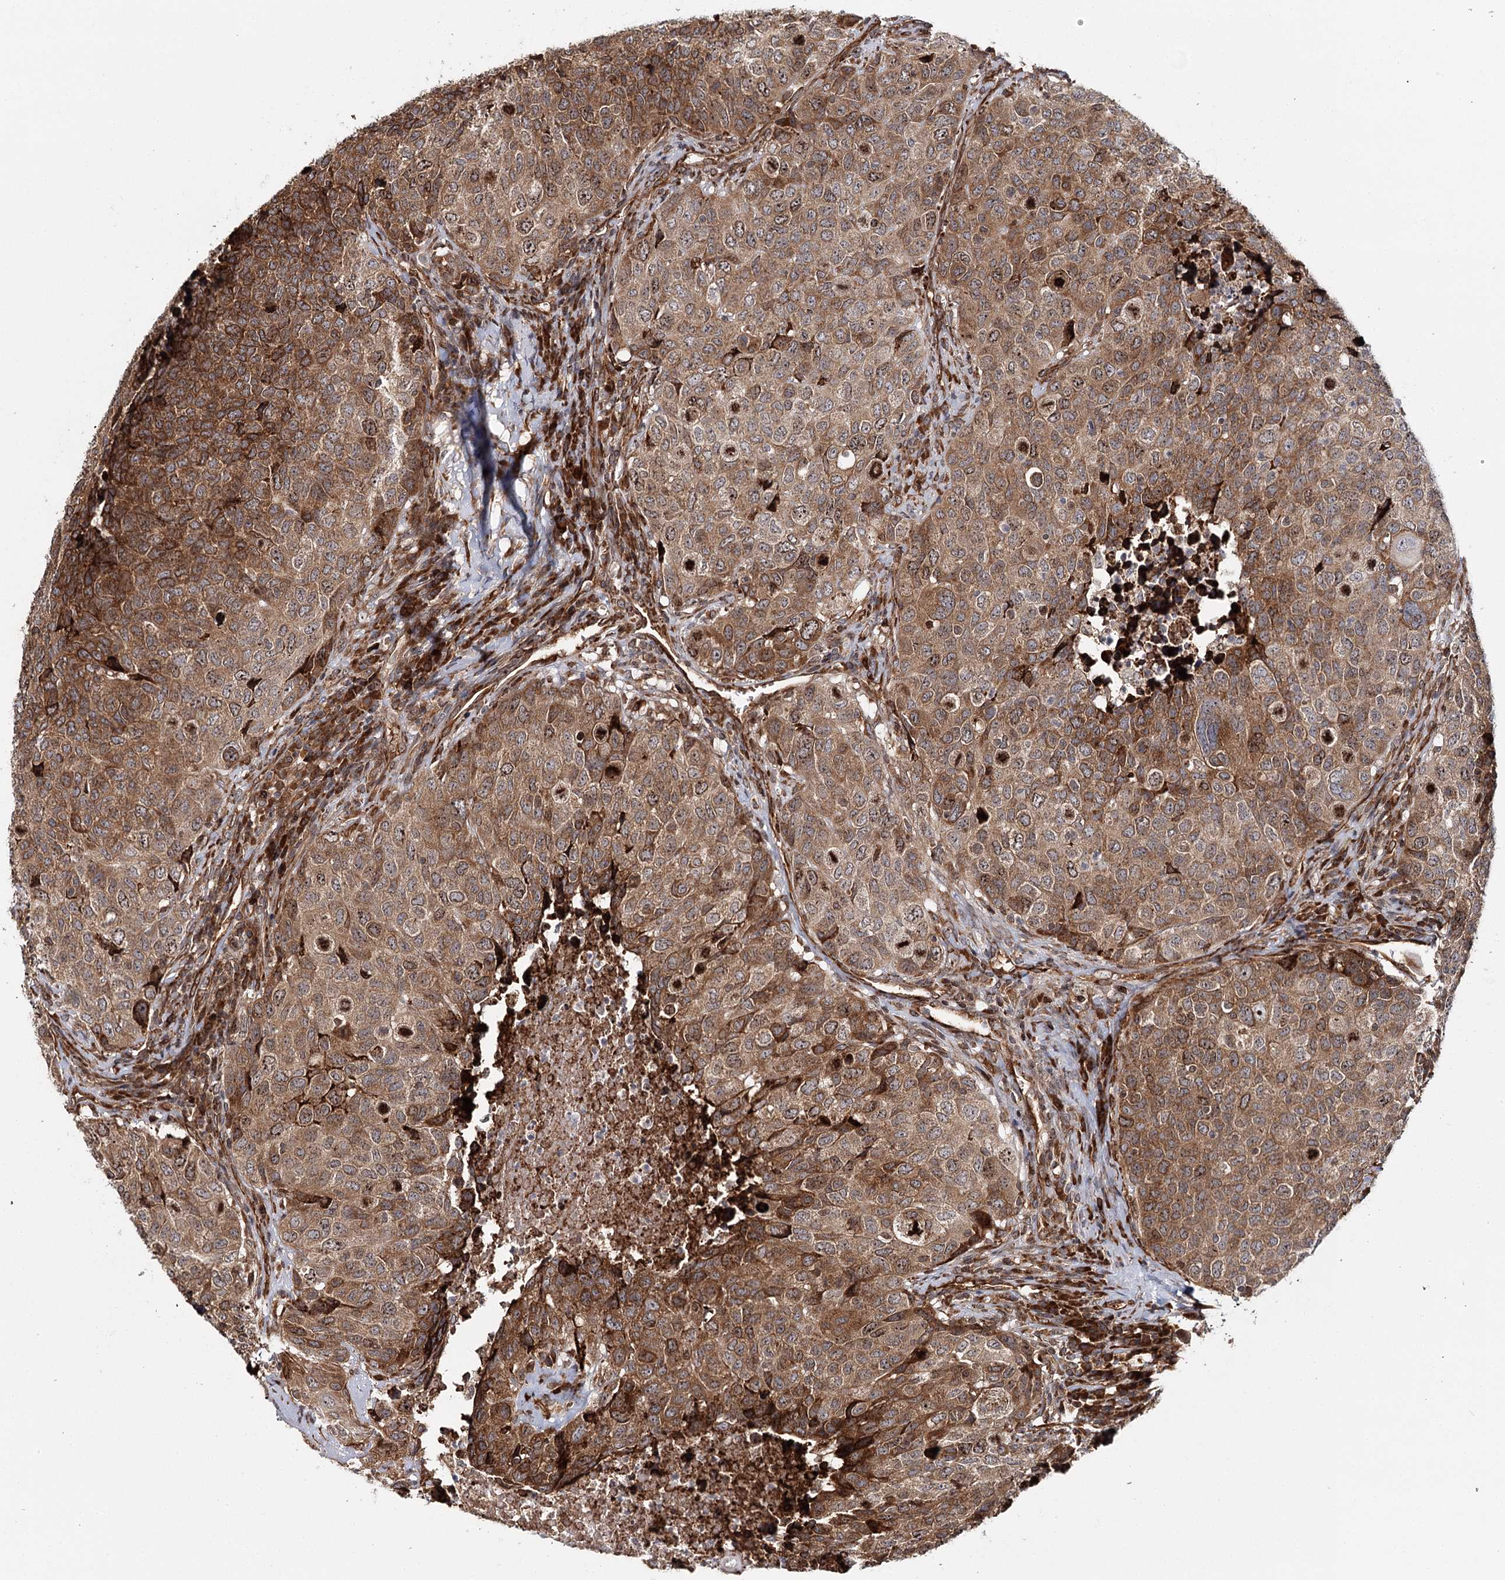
{"staining": {"intensity": "moderate", "quantity": ">75%", "location": "cytoplasmic/membranous,nuclear"}, "tissue": "head and neck cancer", "cell_type": "Tumor cells", "image_type": "cancer", "snomed": [{"axis": "morphology", "description": "Squamous cell carcinoma, NOS"}, {"axis": "topography", "description": "Head-Neck"}], "caption": "Protein staining of head and neck cancer tissue exhibits moderate cytoplasmic/membranous and nuclear positivity in about >75% of tumor cells. Using DAB (brown) and hematoxylin (blue) stains, captured at high magnification using brightfield microscopy.", "gene": "MKNK1", "patient": {"sex": "male", "age": 66}}